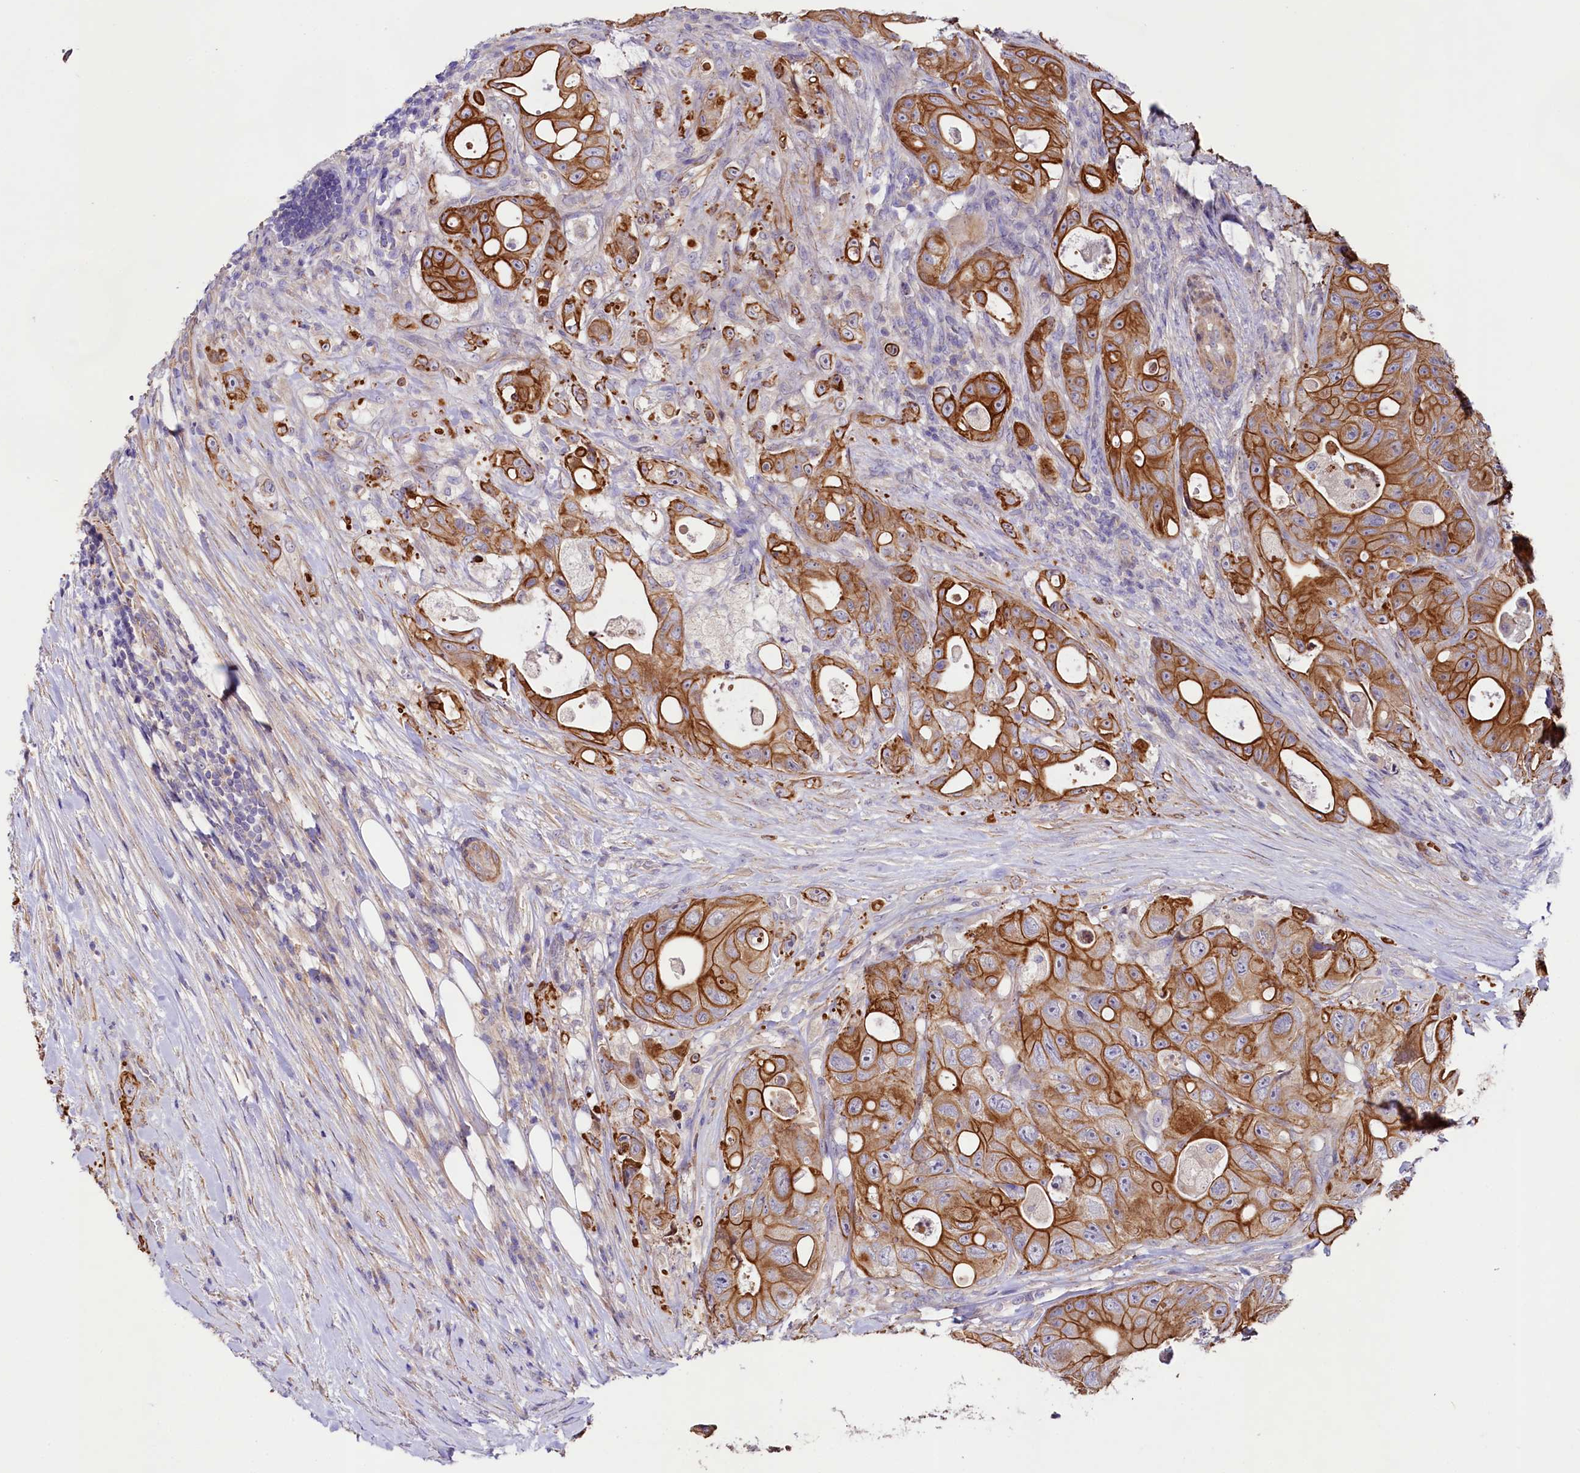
{"staining": {"intensity": "strong", "quantity": ">75%", "location": "cytoplasmic/membranous"}, "tissue": "colorectal cancer", "cell_type": "Tumor cells", "image_type": "cancer", "snomed": [{"axis": "morphology", "description": "Adenocarcinoma, NOS"}, {"axis": "topography", "description": "Colon"}], "caption": "DAB immunohistochemical staining of colorectal cancer (adenocarcinoma) shows strong cytoplasmic/membranous protein expression in about >75% of tumor cells.", "gene": "VPS11", "patient": {"sex": "female", "age": 46}}